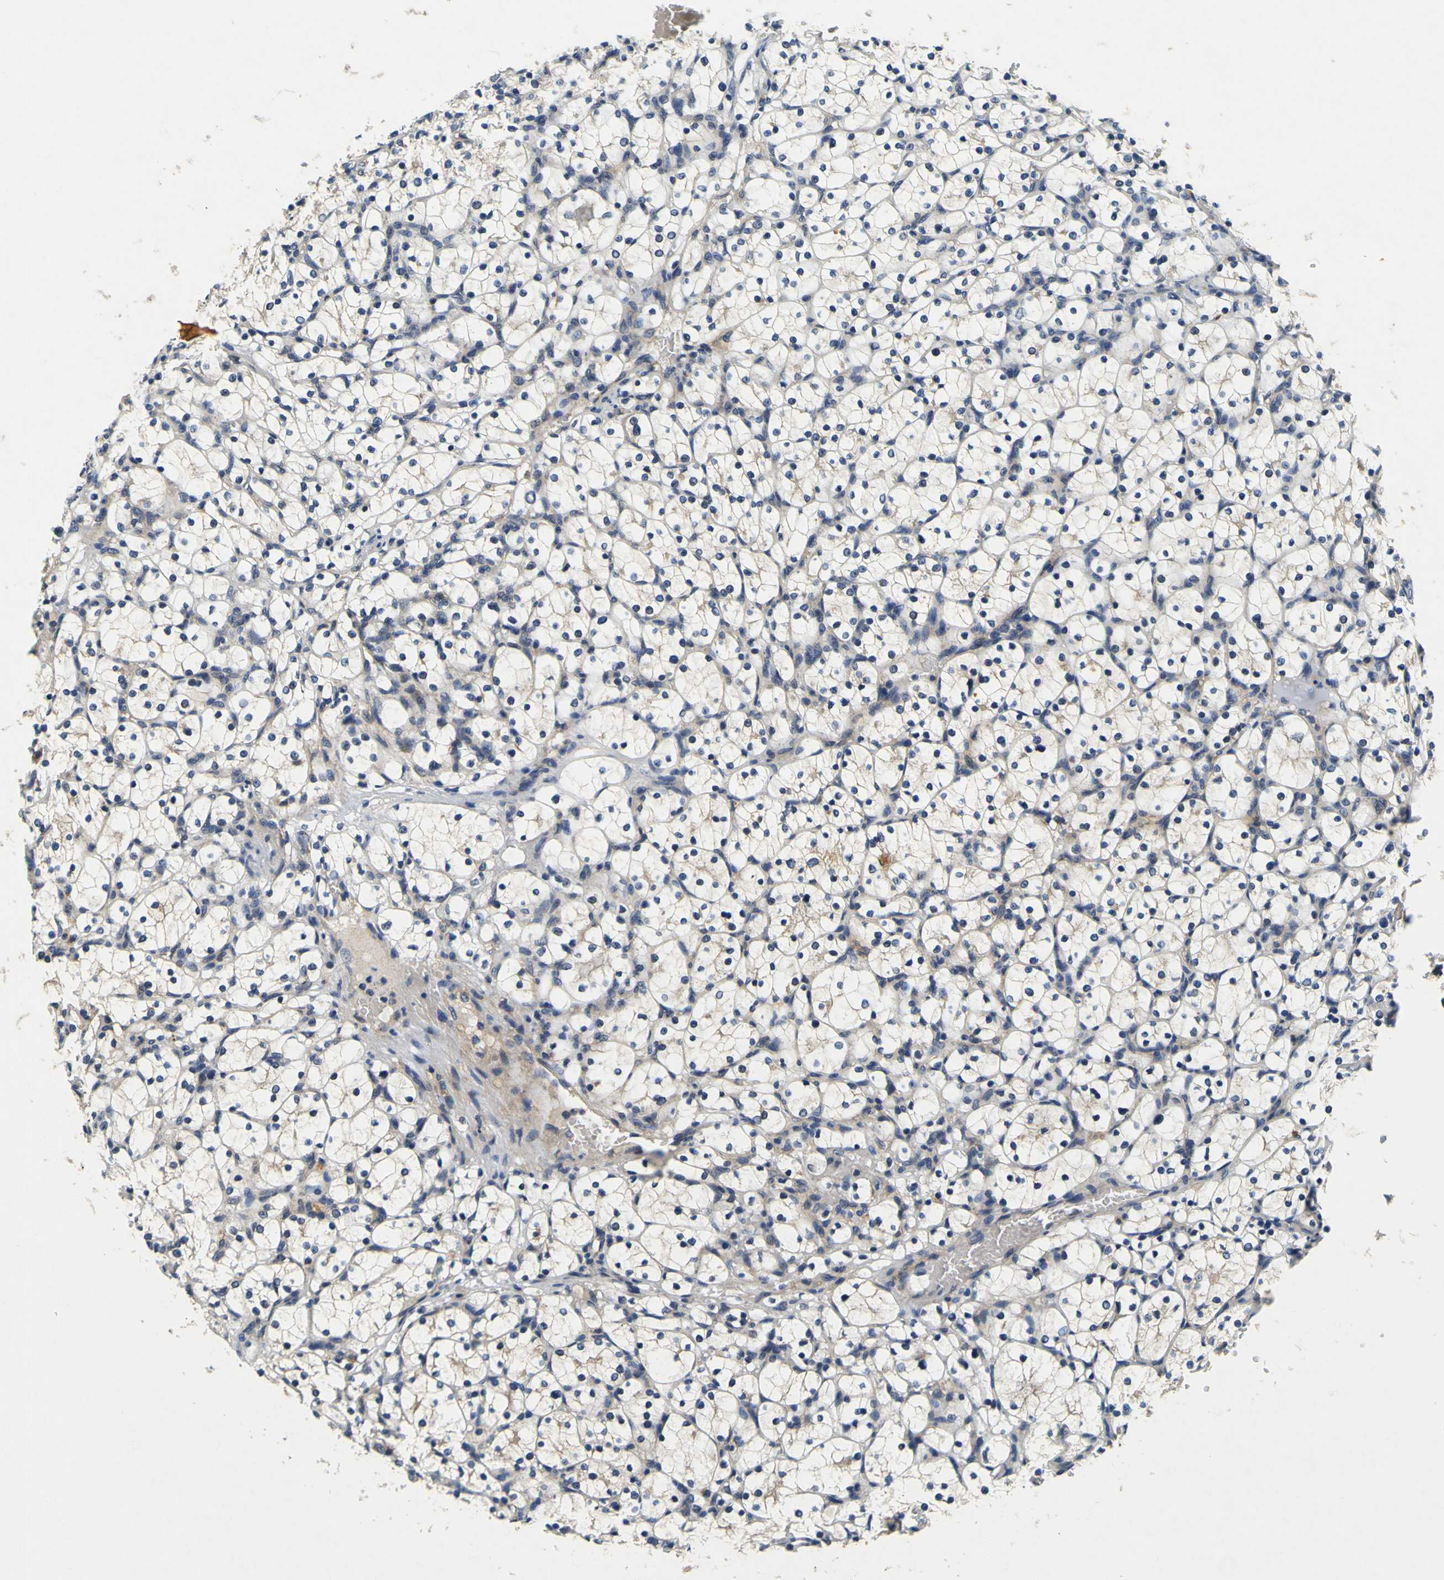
{"staining": {"intensity": "negative", "quantity": "none", "location": "none"}, "tissue": "renal cancer", "cell_type": "Tumor cells", "image_type": "cancer", "snomed": [{"axis": "morphology", "description": "Adenocarcinoma, NOS"}, {"axis": "topography", "description": "Kidney"}], "caption": "A micrograph of human renal adenocarcinoma is negative for staining in tumor cells. (DAB (3,3'-diaminobenzidine) IHC with hematoxylin counter stain).", "gene": "EPHB4", "patient": {"sex": "female", "age": 69}}